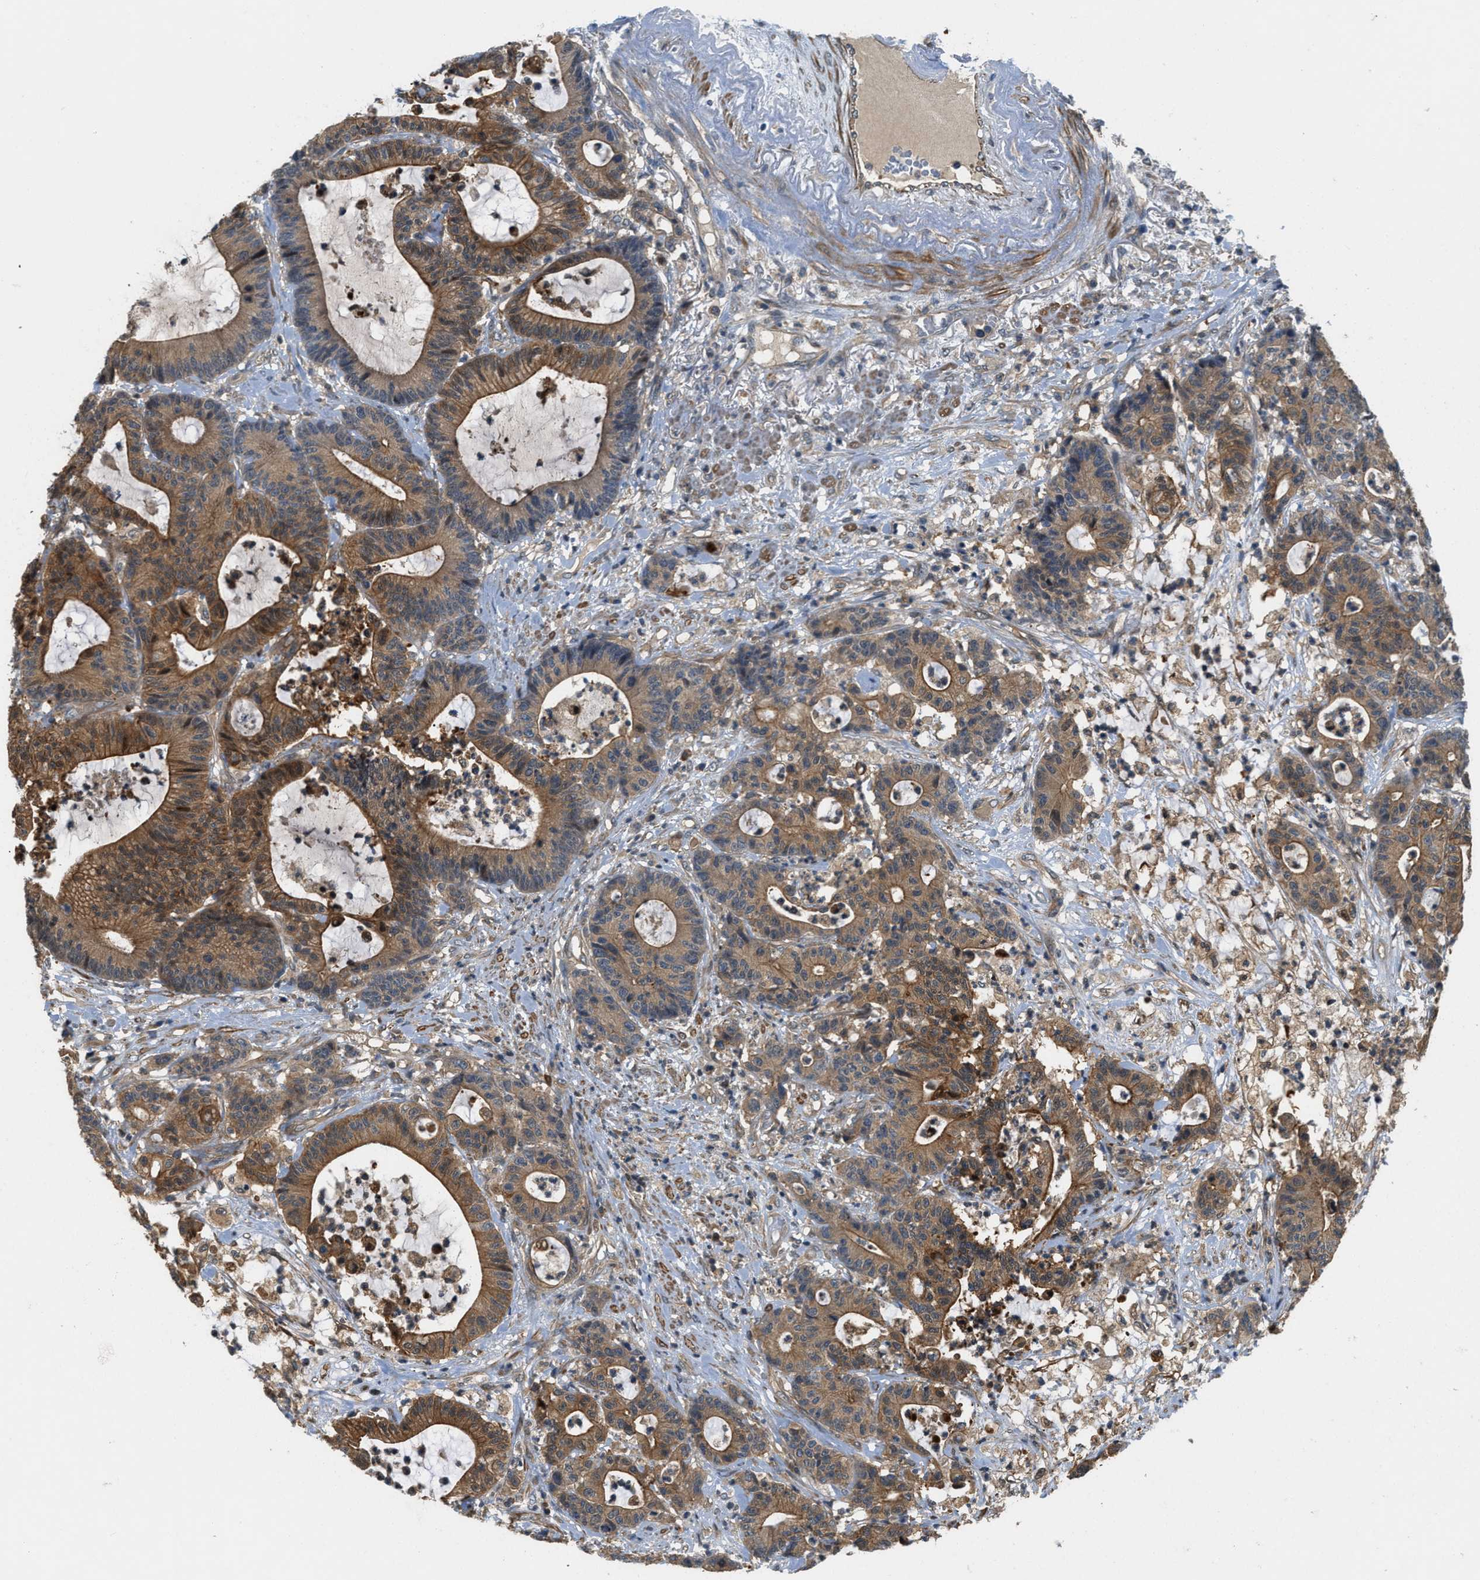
{"staining": {"intensity": "moderate", "quantity": ">75%", "location": "cytoplasmic/membranous"}, "tissue": "colorectal cancer", "cell_type": "Tumor cells", "image_type": "cancer", "snomed": [{"axis": "morphology", "description": "Adenocarcinoma, NOS"}, {"axis": "topography", "description": "Colon"}], "caption": "Moderate cytoplasmic/membranous expression for a protein is identified in about >75% of tumor cells of colorectal cancer using immunohistochemistry (IHC).", "gene": "GPR31", "patient": {"sex": "female", "age": 84}}